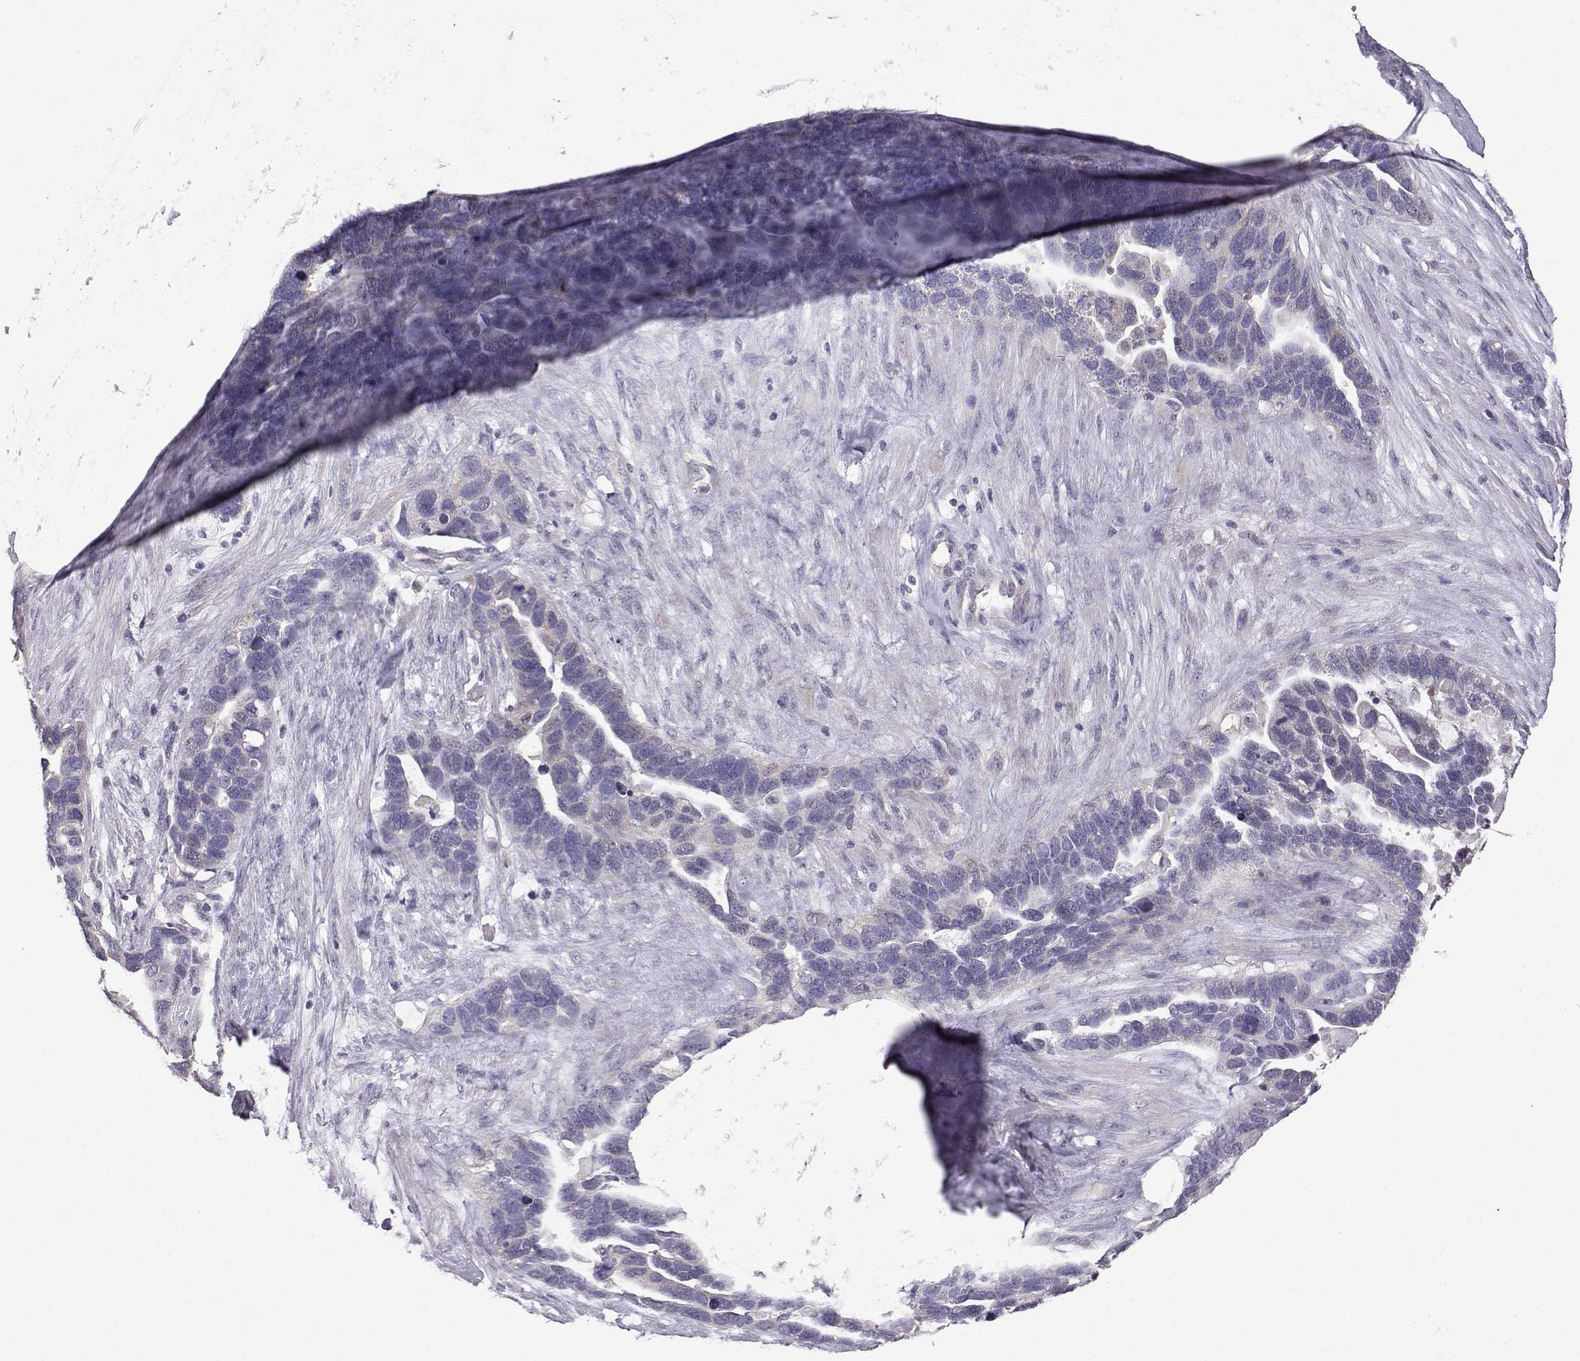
{"staining": {"intensity": "negative", "quantity": "none", "location": "none"}, "tissue": "ovarian cancer", "cell_type": "Tumor cells", "image_type": "cancer", "snomed": [{"axis": "morphology", "description": "Cystadenocarcinoma, serous, NOS"}, {"axis": "topography", "description": "Ovary"}], "caption": "DAB immunohistochemical staining of human ovarian serous cystadenocarcinoma shows no significant positivity in tumor cells. (Immunohistochemistry, brightfield microscopy, high magnification).", "gene": "VGF", "patient": {"sex": "female", "age": 54}}